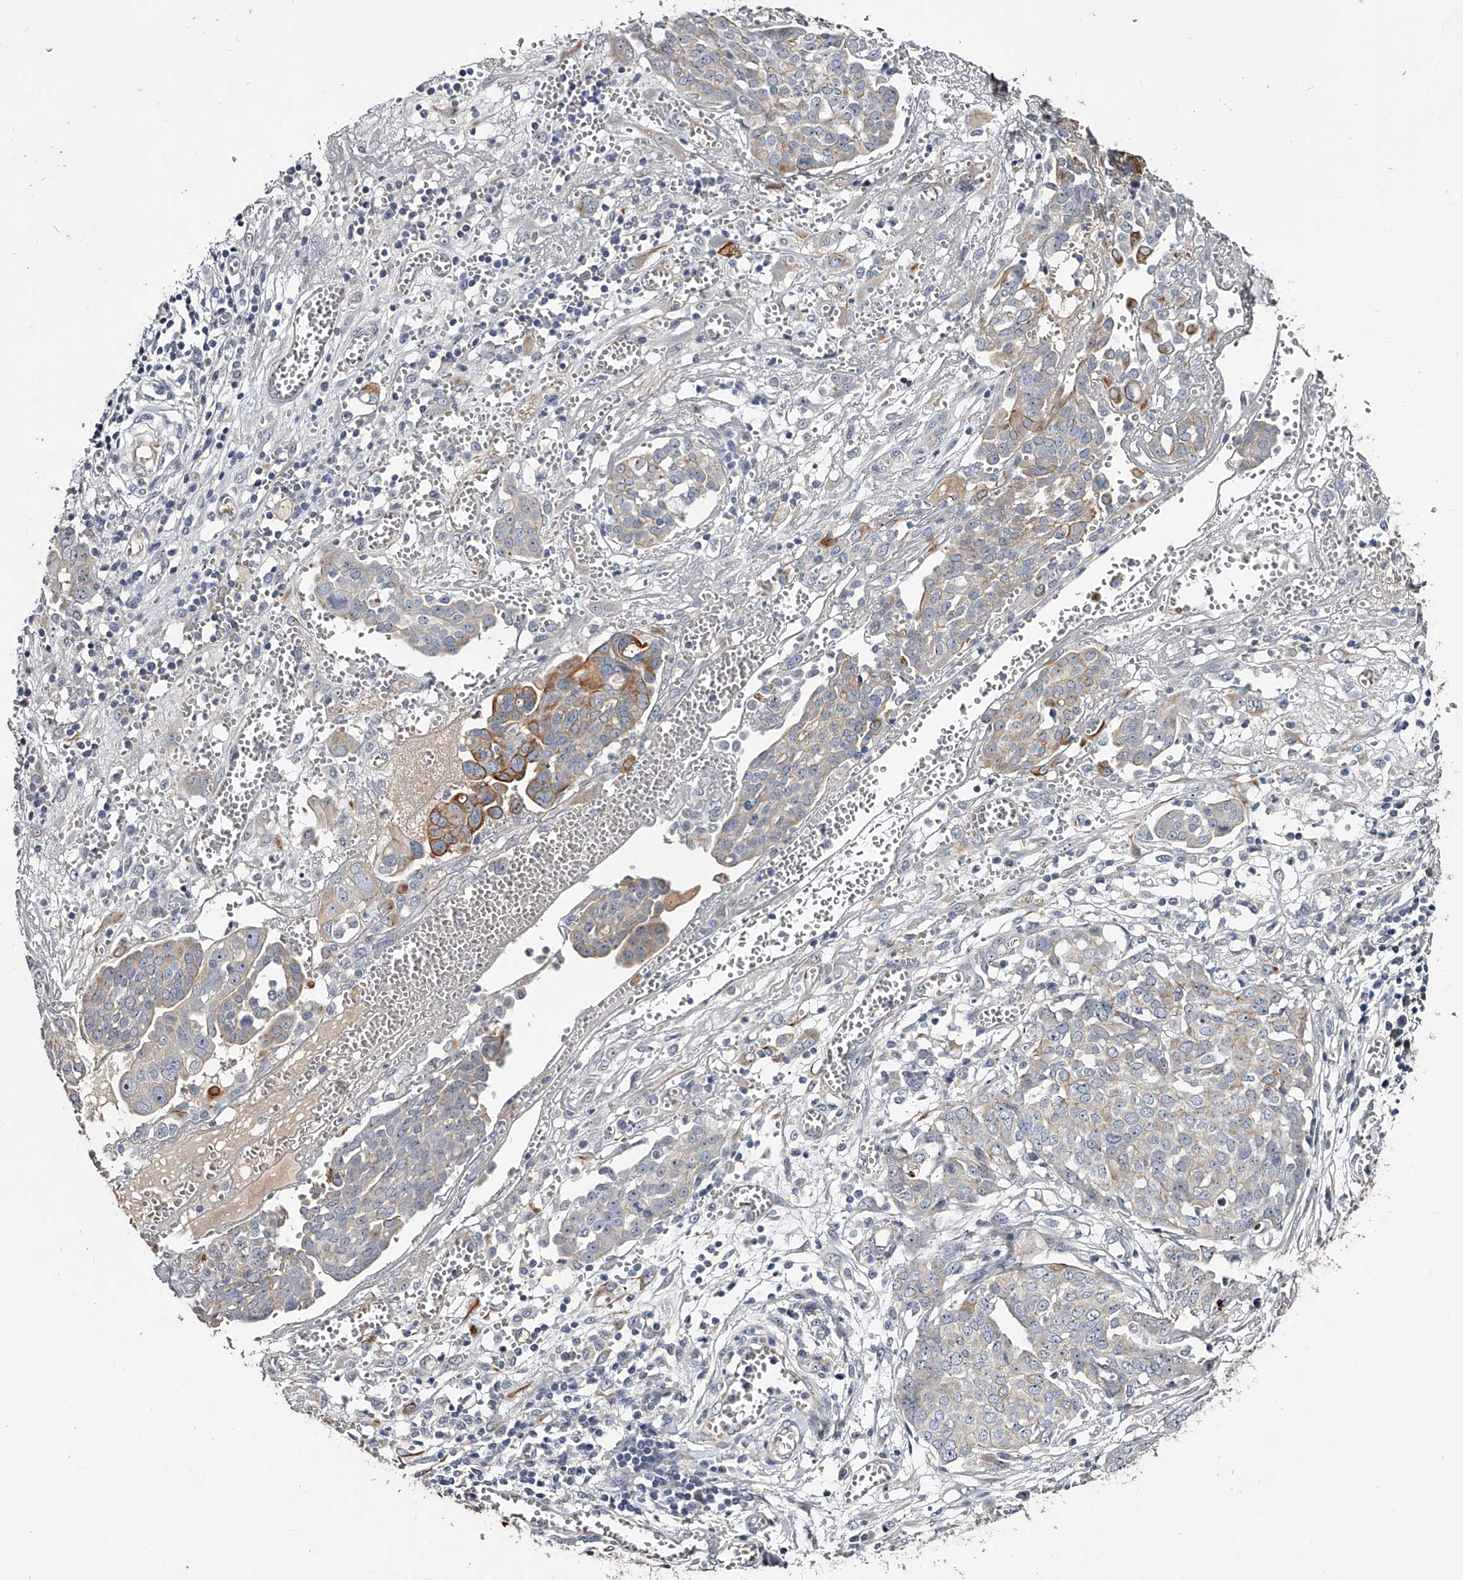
{"staining": {"intensity": "moderate", "quantity": "25%-75%", "location": "cytoplasmic/membranous"}, "tissue": "ovarian cancer", "cell_type": "Tumor cells", "image_type": "cancer", "snomed": [{"axis": "morphology", "description": "Cystadenocarcinoma, serous, NOS"}, {"axis": "topography", "description": "Soft tissue"}, {"axis": "topography", "description": "Ovary"}], "caption": "IHC of human ovarian cancer displays medium levels of moderate cytoplasmic/membranous staining in approximately 25%-75% of tumor cells.", "gene": "MDN1", "patient": {"sex": "female", "age": 57}}